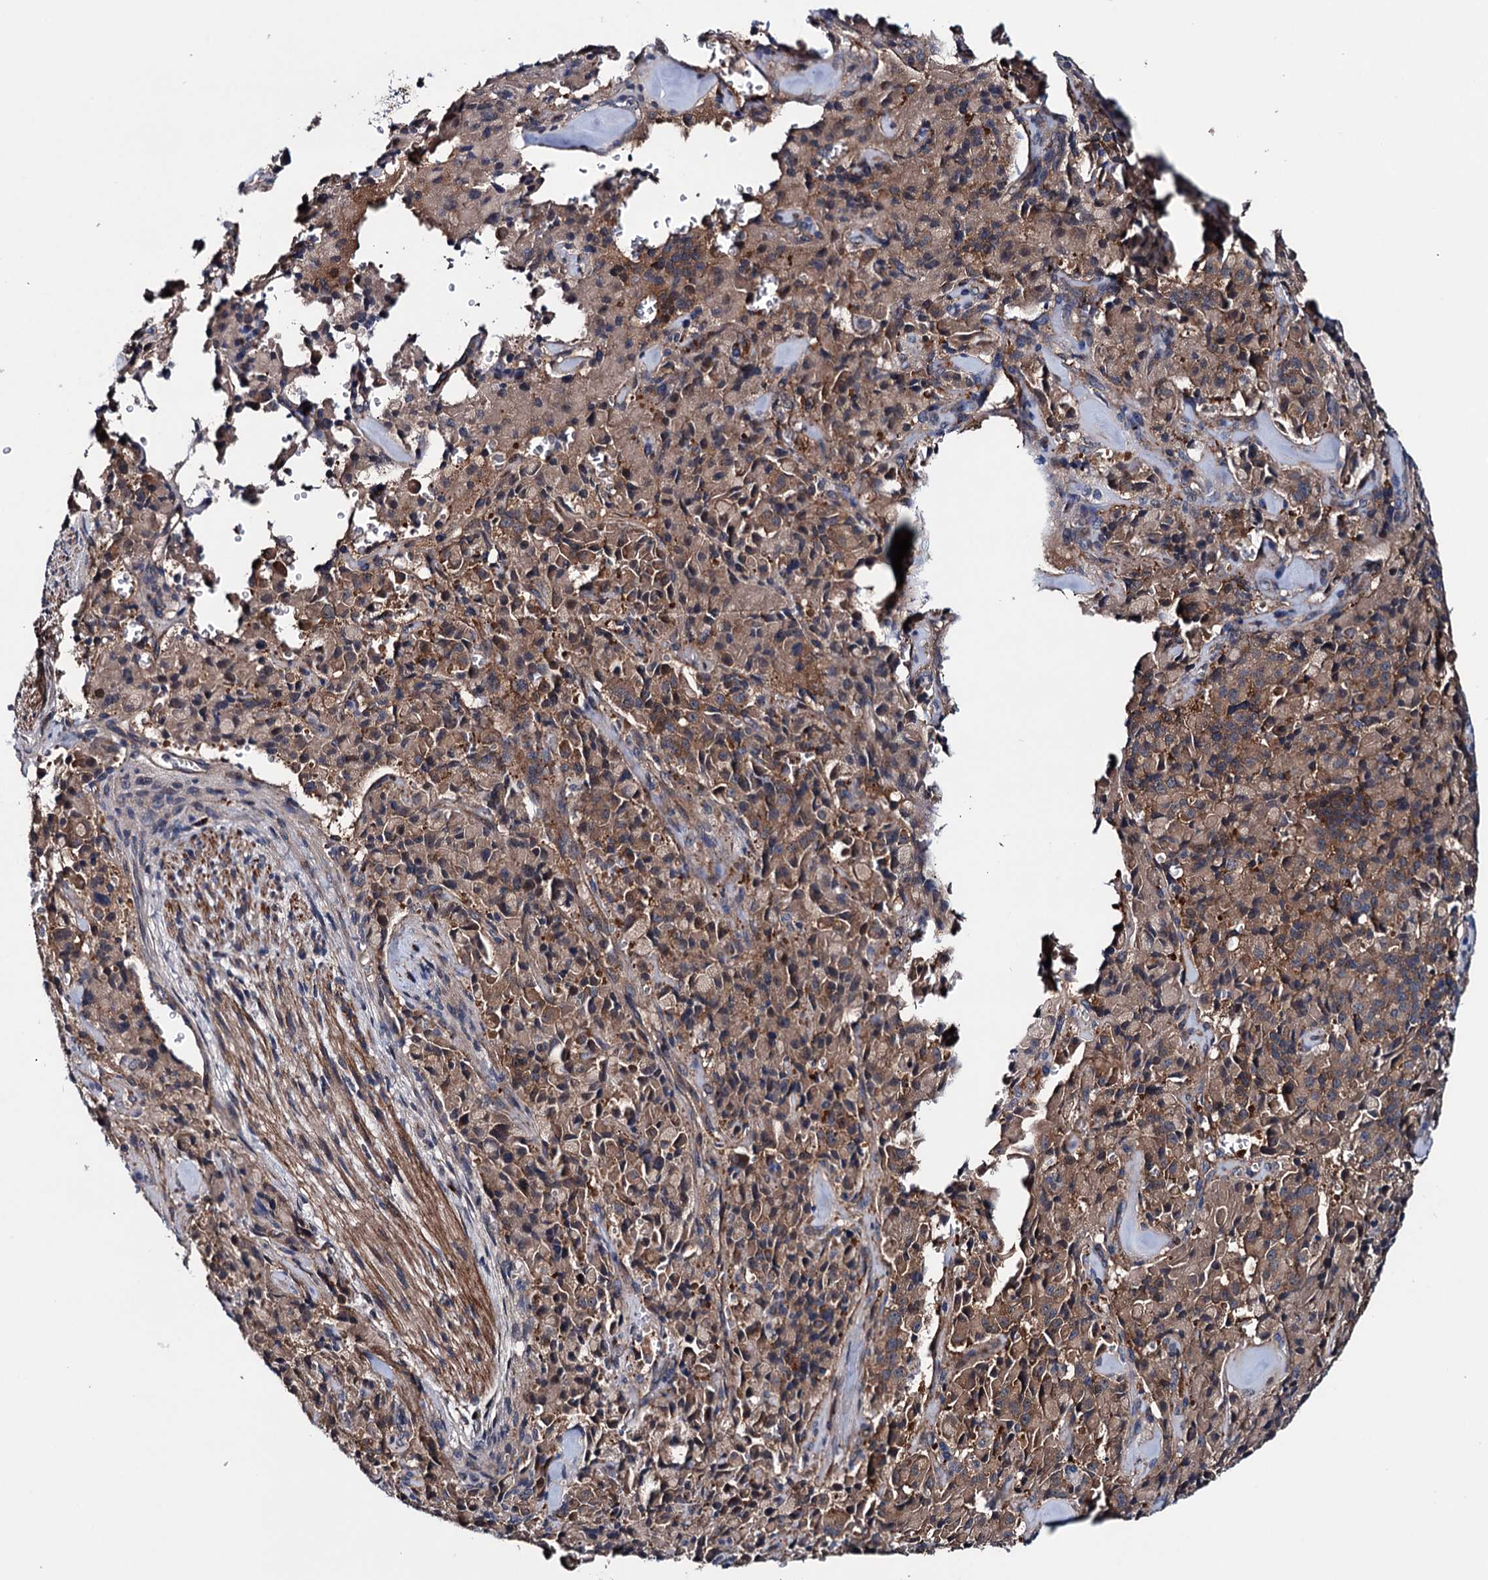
{"staining": {"intensity": "moderate", "quantity": ">75%", "location": "cytoplasmic/membranous"}, "tissue": "pancreatic cancer", "cell_type": "Tumor cells", "image_type": "cancer", "snomed": [{"axis": "morphology", "description": "Adenocarcinoma, NOS"}, {"axis": "topography", "description": "Pancreas"}], "caption": "This histopathology image reveals pancreatic adenocarcinoma stained with immunohistochemistry to label a protein in brown. The cytoplasmic/membranous of tumor cells show moderate positivity for the protein. Nuclei are counter-stained blue.", "gene": "EYA4", "patient": {"sex": "male", "age": 65}}